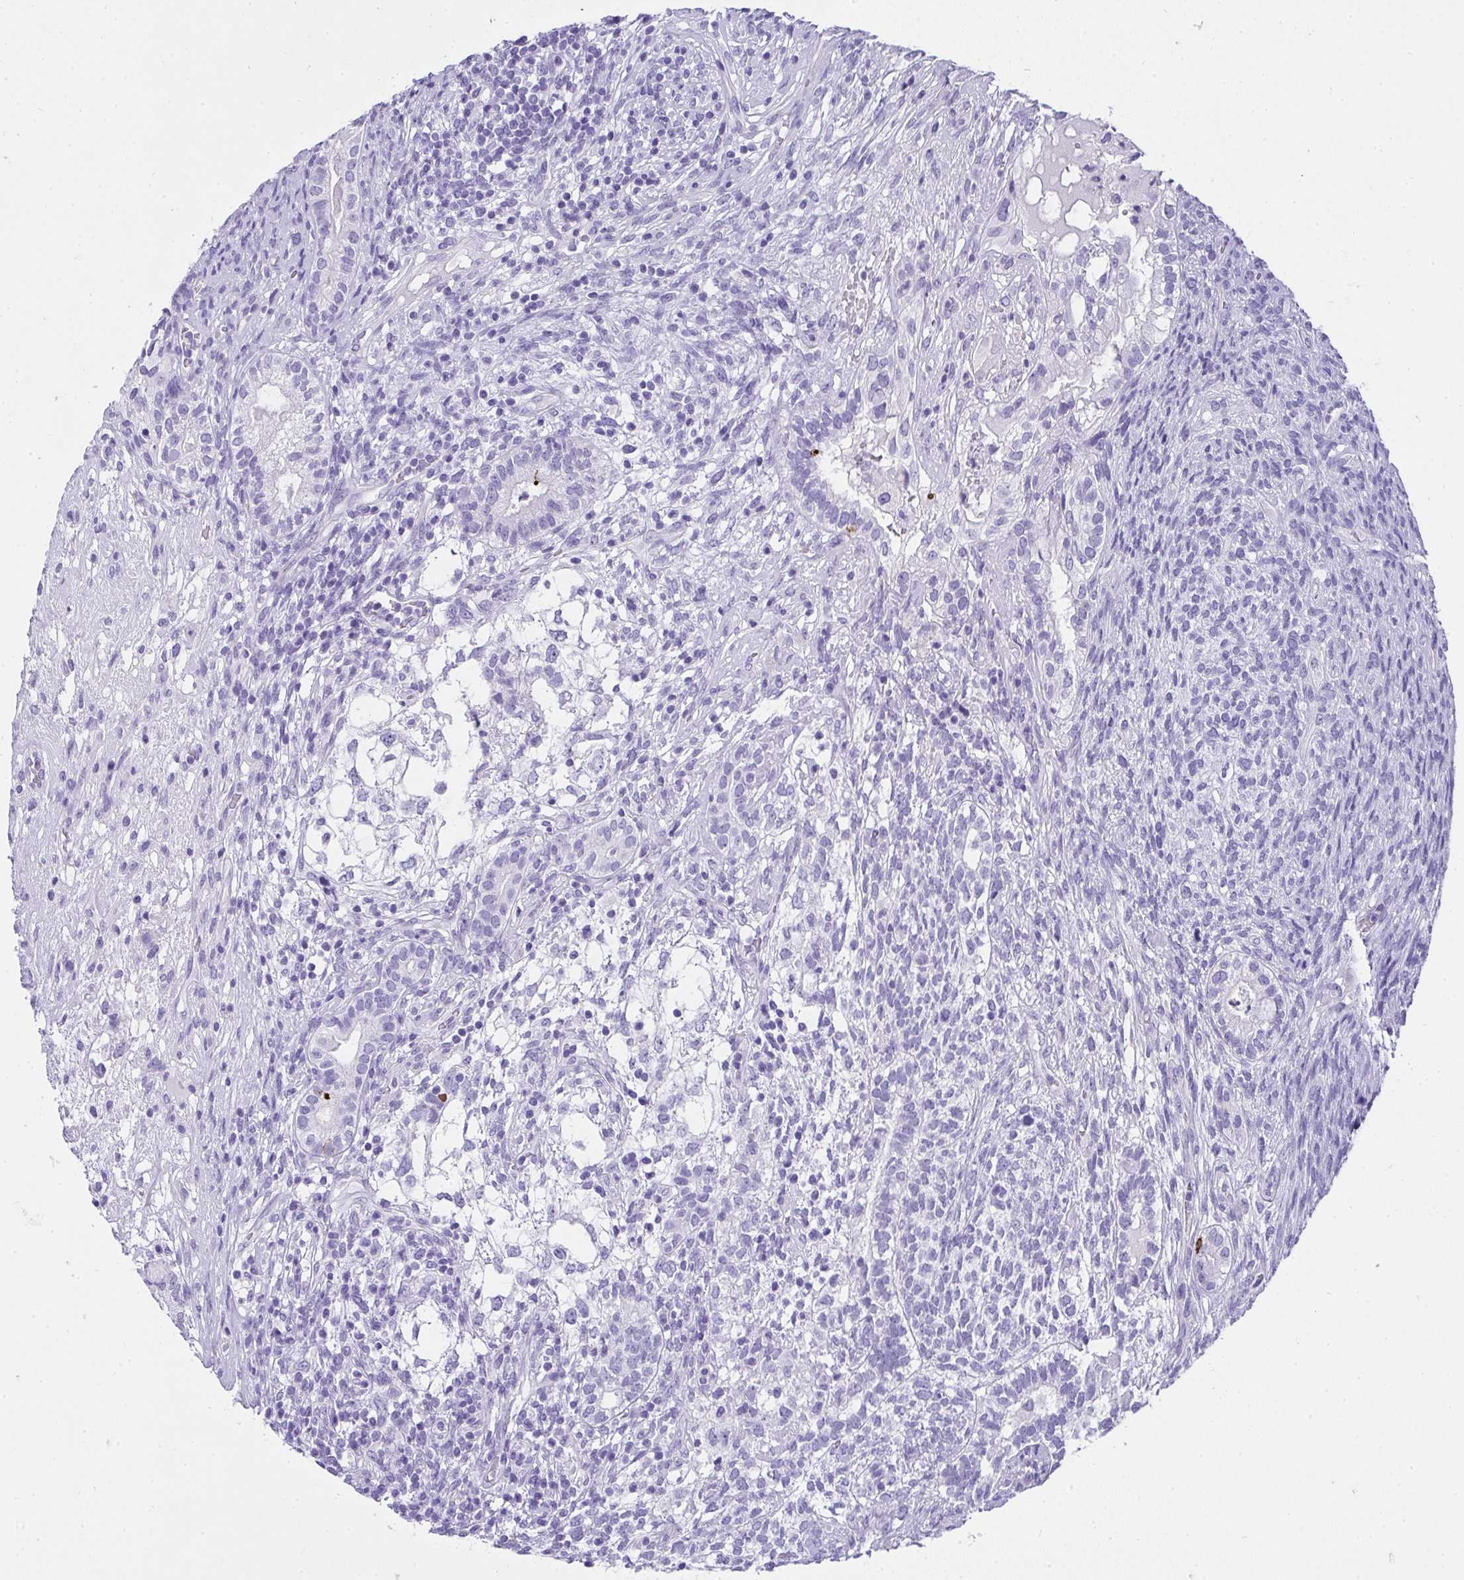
{"staining": {"intensity": "negative", "quantity": "none", "location": "none"}, "tissue": "testis cancer", "cell_type": "Tumor cells", "image_type": "cancer", "snomed": [{"axis": "morphology", "description": "Seminoma, NOS"}, {"axis": "morphology", "description": "Carcinoma, Embryonal, NOS"}, {"axis": "topography", "description": "Testis"}], "caption": "This is an IHC photomicrograph of testis cancer. There is no positivity in tumor cells.", "gene": "AVIL", "patient": {"sex": "male", "age": 41}}